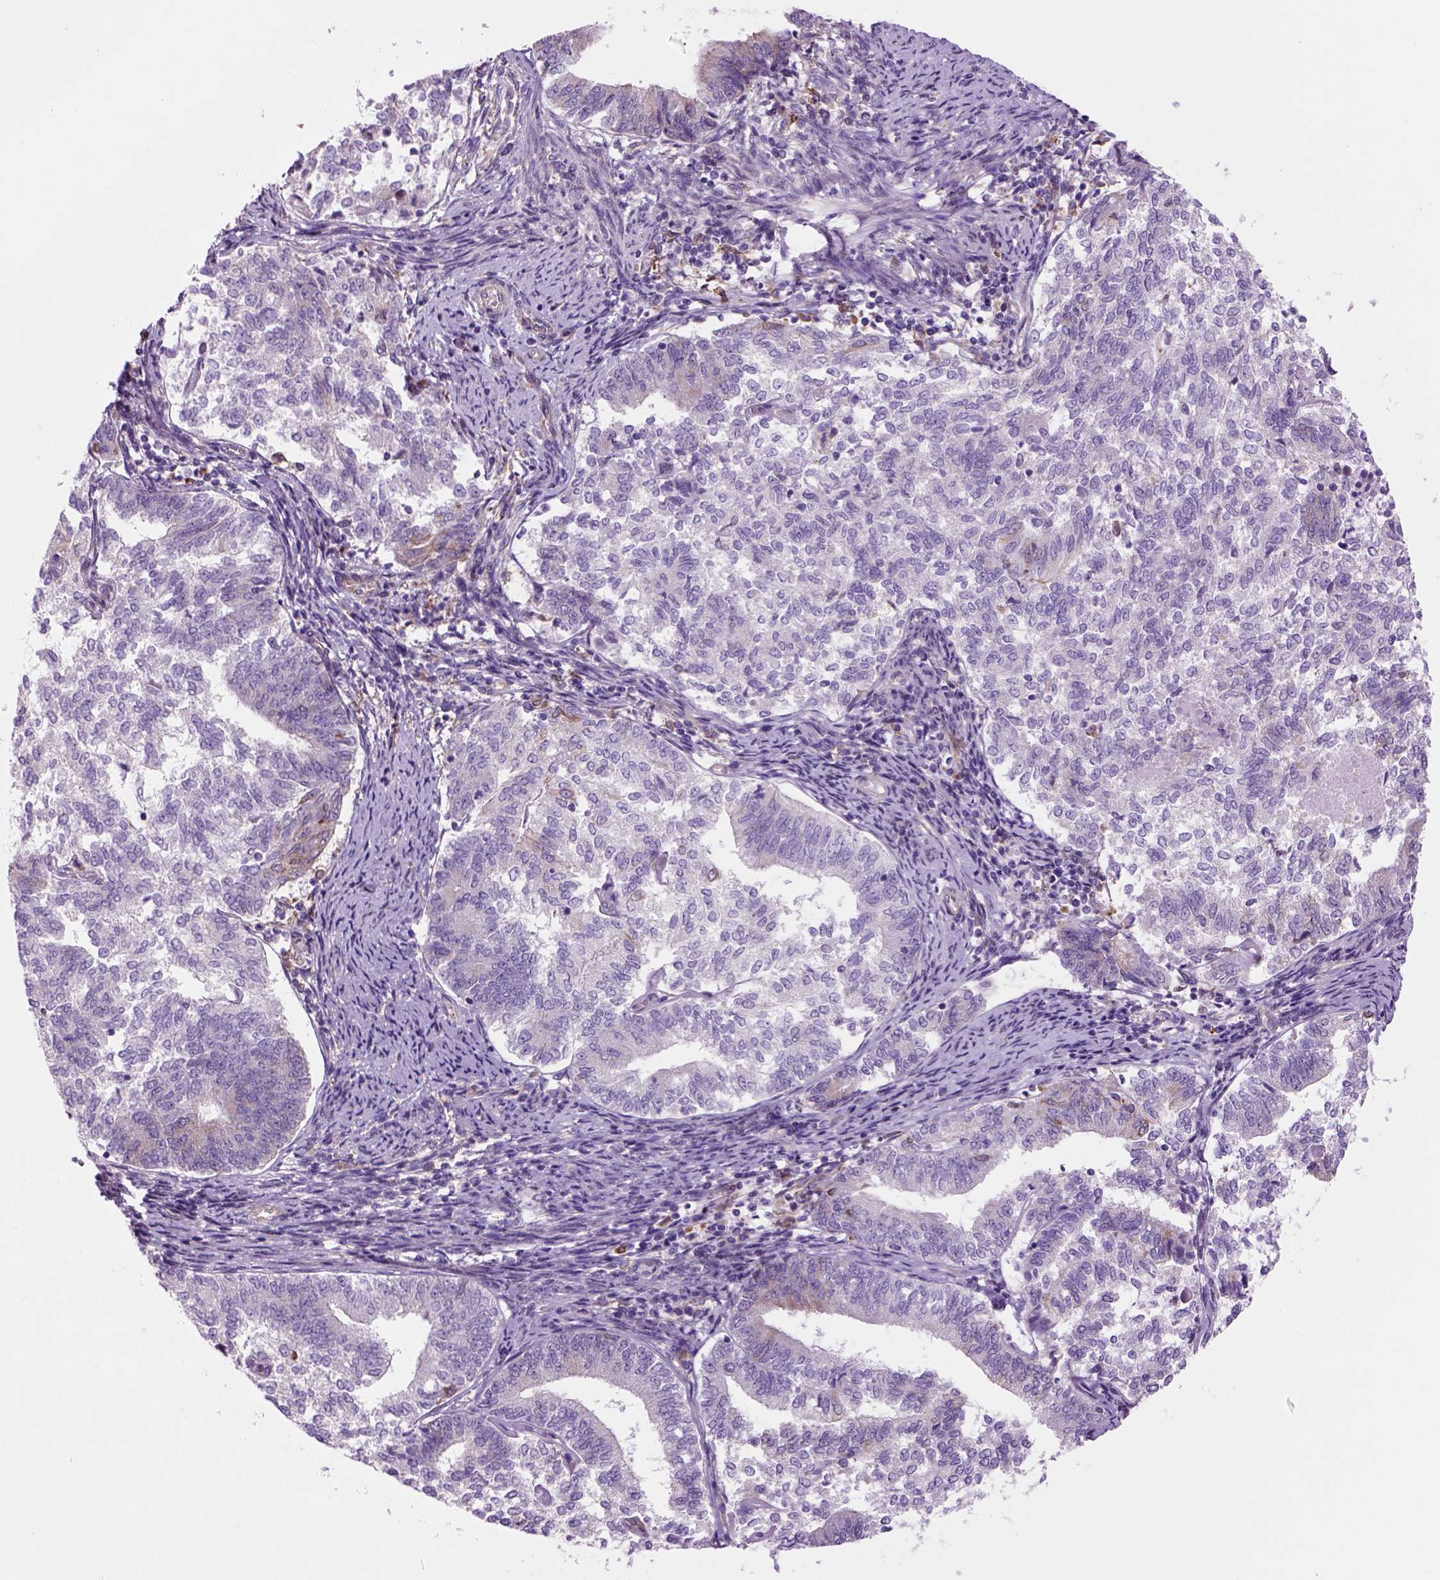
{"staining": {"intensity": "moderate", "quantity": "<25%", "location": "cytoplasmic/membranous"}, "tissue": "endometrial cancer", "cell_type": "Tumor cells", "image_type": "cancer", "snomed": [{"axis": "morphology", "description": "Adenocarcinoma, NOS"}, {"axis": "topography", "description": "Endometrium"}], "caption": "IHC histopathology image of neoplastic tissue: human adenocarcinoma (endometrial) stained using immunohistochemistry (IHC) displays low levels of moderate protein expression localized specifically in the cytoplasmic/membranous of tumor cells, appearing as a cytoplasmic/membranous brown color.", "gene": "PIAS3", "patient": {"sex": "female", "age": 65}}